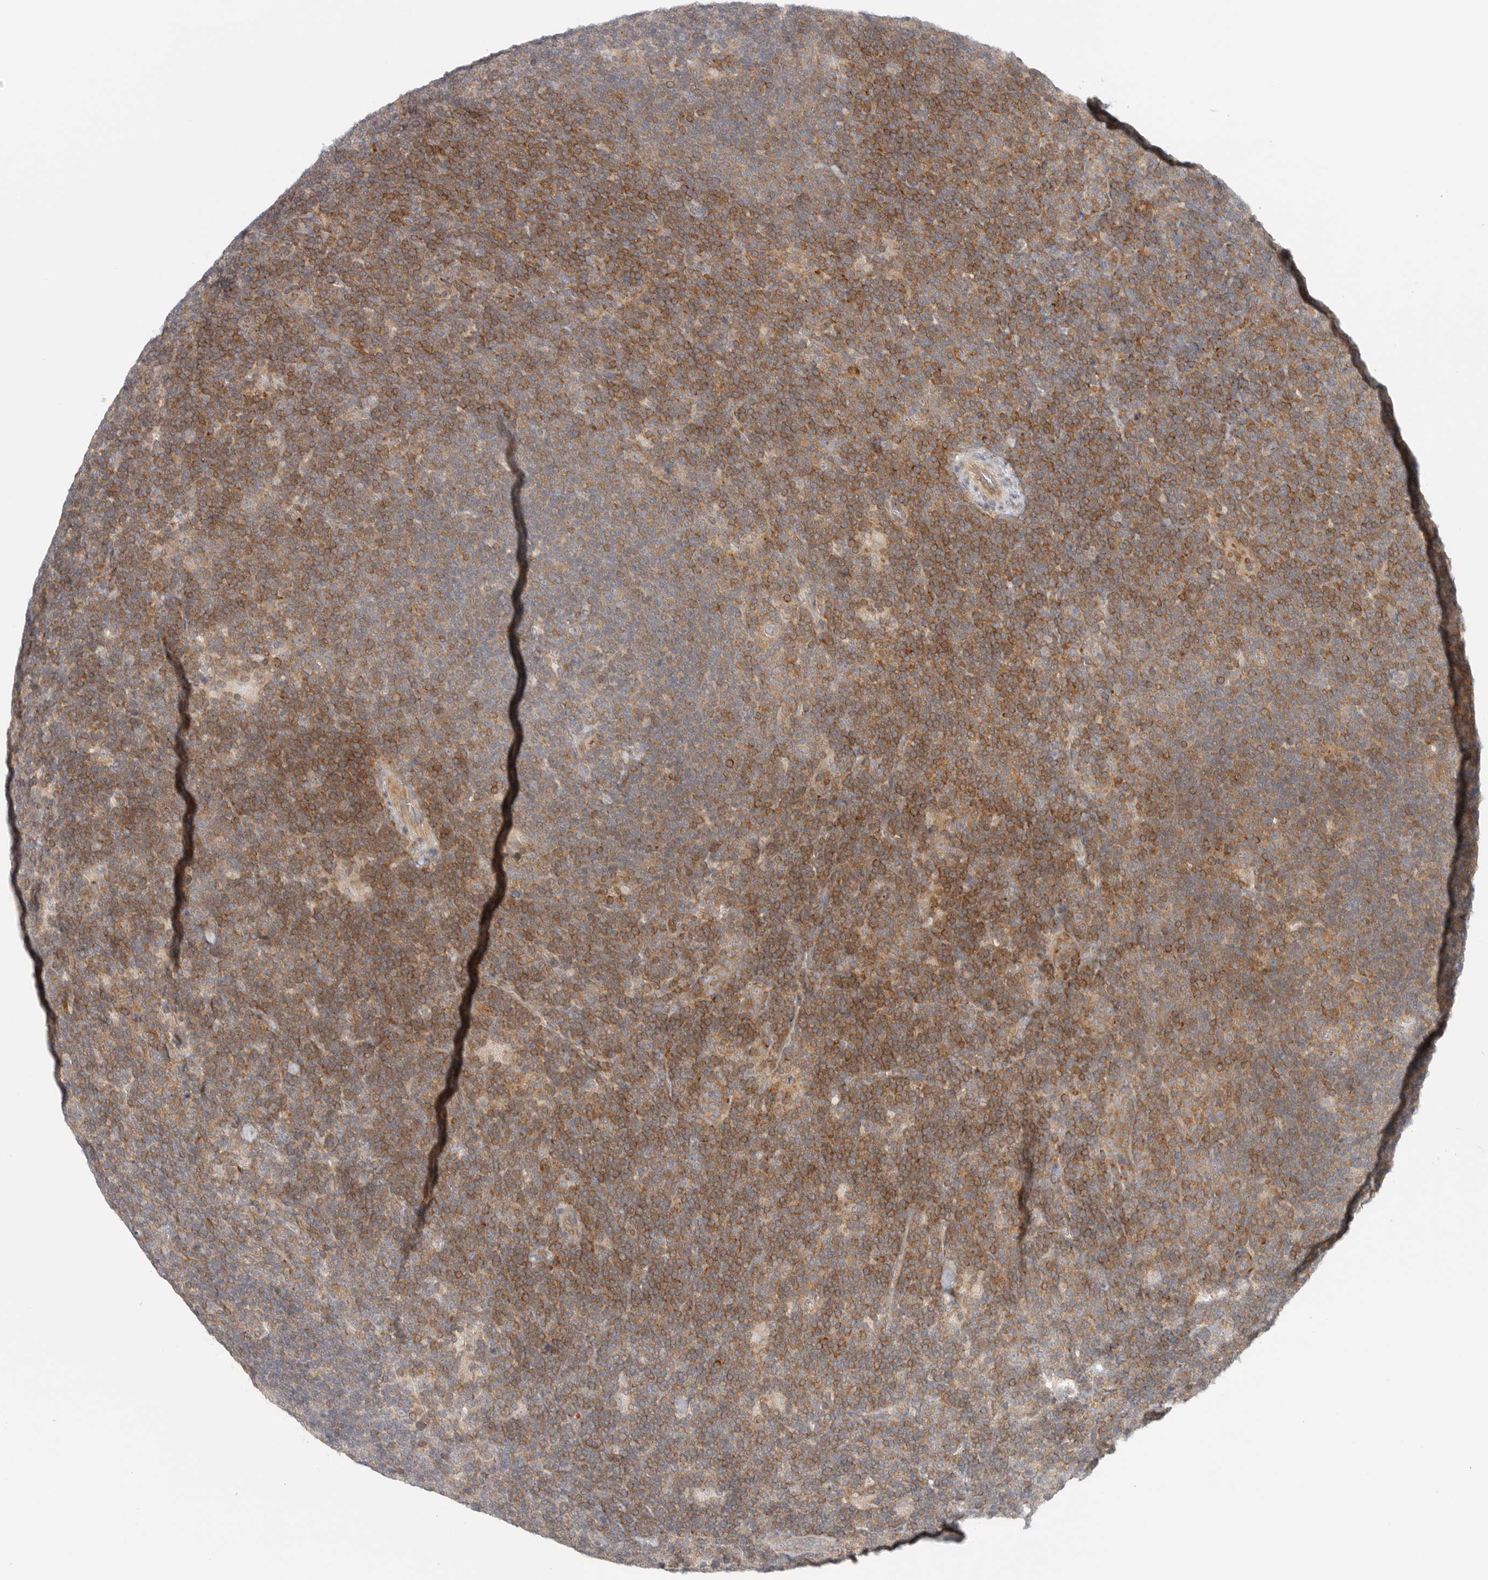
{"staining": {"intensity": "weak", "quantity": "25%-75%", "location": "cytoplasmic/membranous"}, "tissue": "lymphoma", "cell_type": "Tumor cells", "image_type": "cancer", "snomed": [{"axis": "morphology", "description": "Hodgkin's disease, NOS"}, {"axis": "topography", "description": "Lymph node"}], "caption": "Tumor cells exhibit low levels of weak cytoplasmic/membranous staining in about 25%-75% of cells in Hodgkin's disease.", "gene": "HDAC6", "patient": {"sex": "female", "age": 57}}